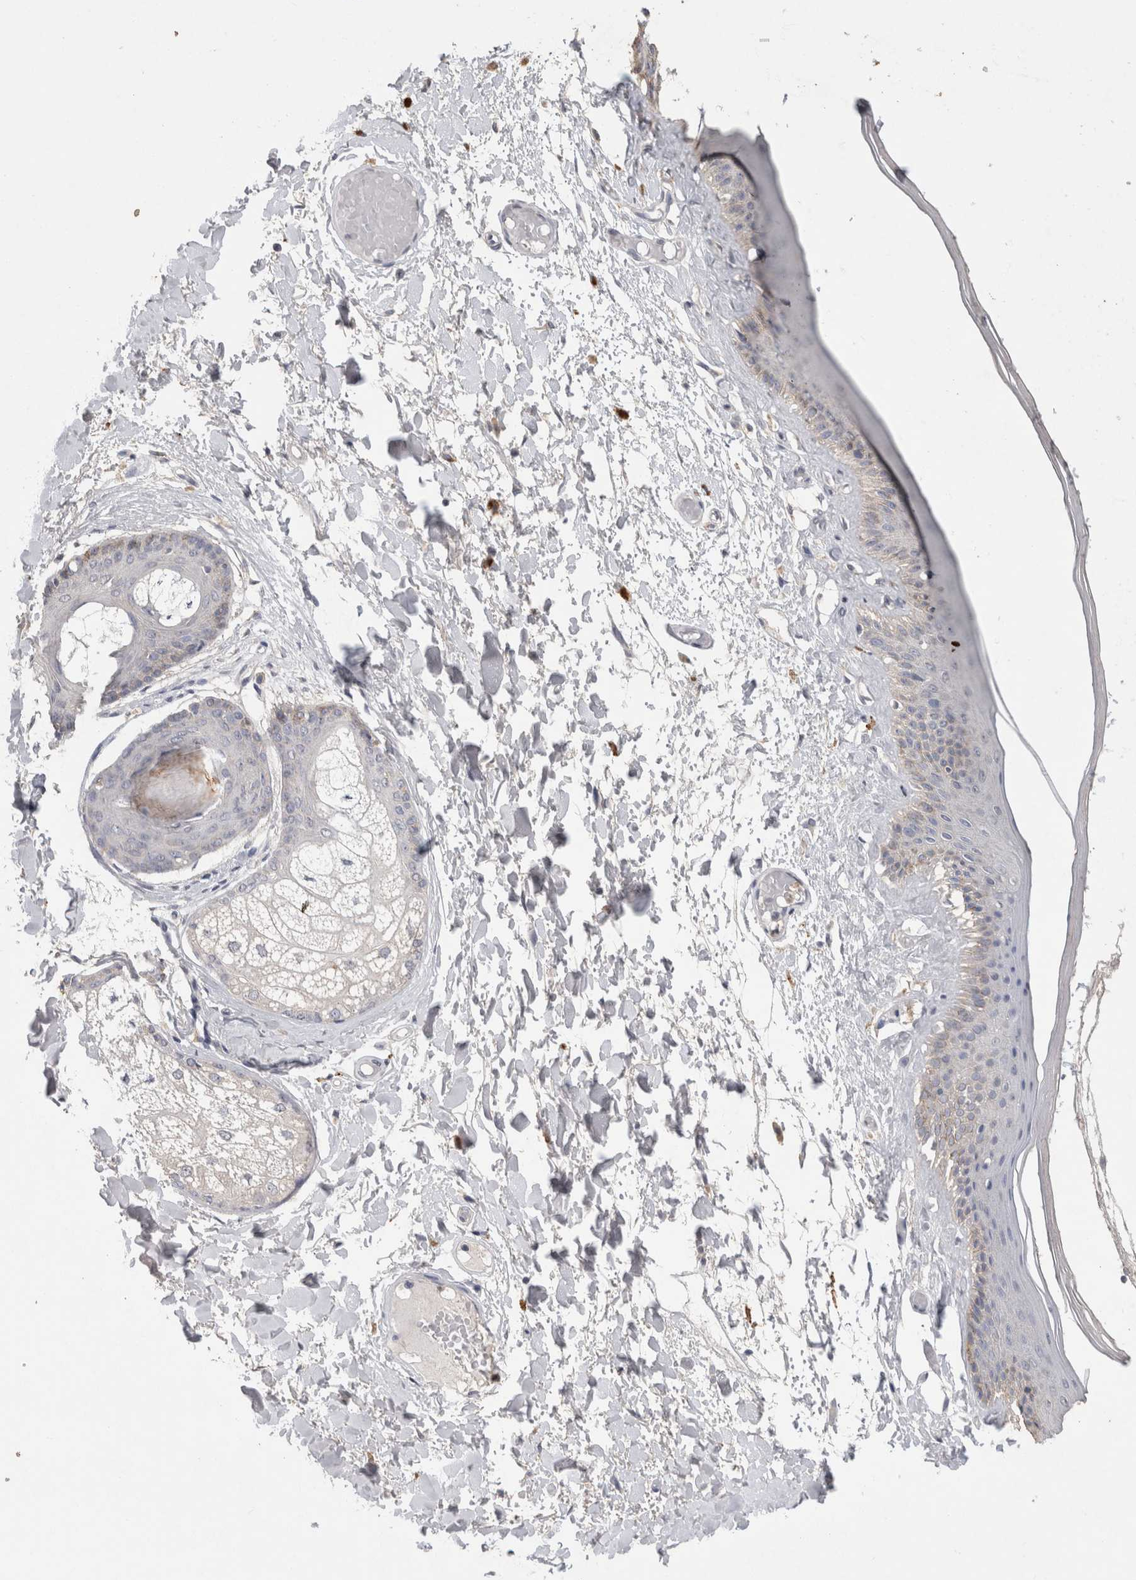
{"staining": {"intensity": "moderate", "quantity": "<25%", "location": "cytoplasmic/membranous"}, "tissue": "skin", "cell_type": "Epidermal cells", "image_type": "normal", "snomed": [{"axis": "morphology", "description": "Normal tissue, NOS"}, {"axis": "topography", "description": "Vulva"}], "caption": "Epidermal cells show low levels of moderate cytoplasmic/membranous expression in about <25% of cells in unremarkable skin. (IHC, brightfield microscopy, high magnification).", "gene": "CNTFR", "patient": {"sex": "female", "age": 73}}